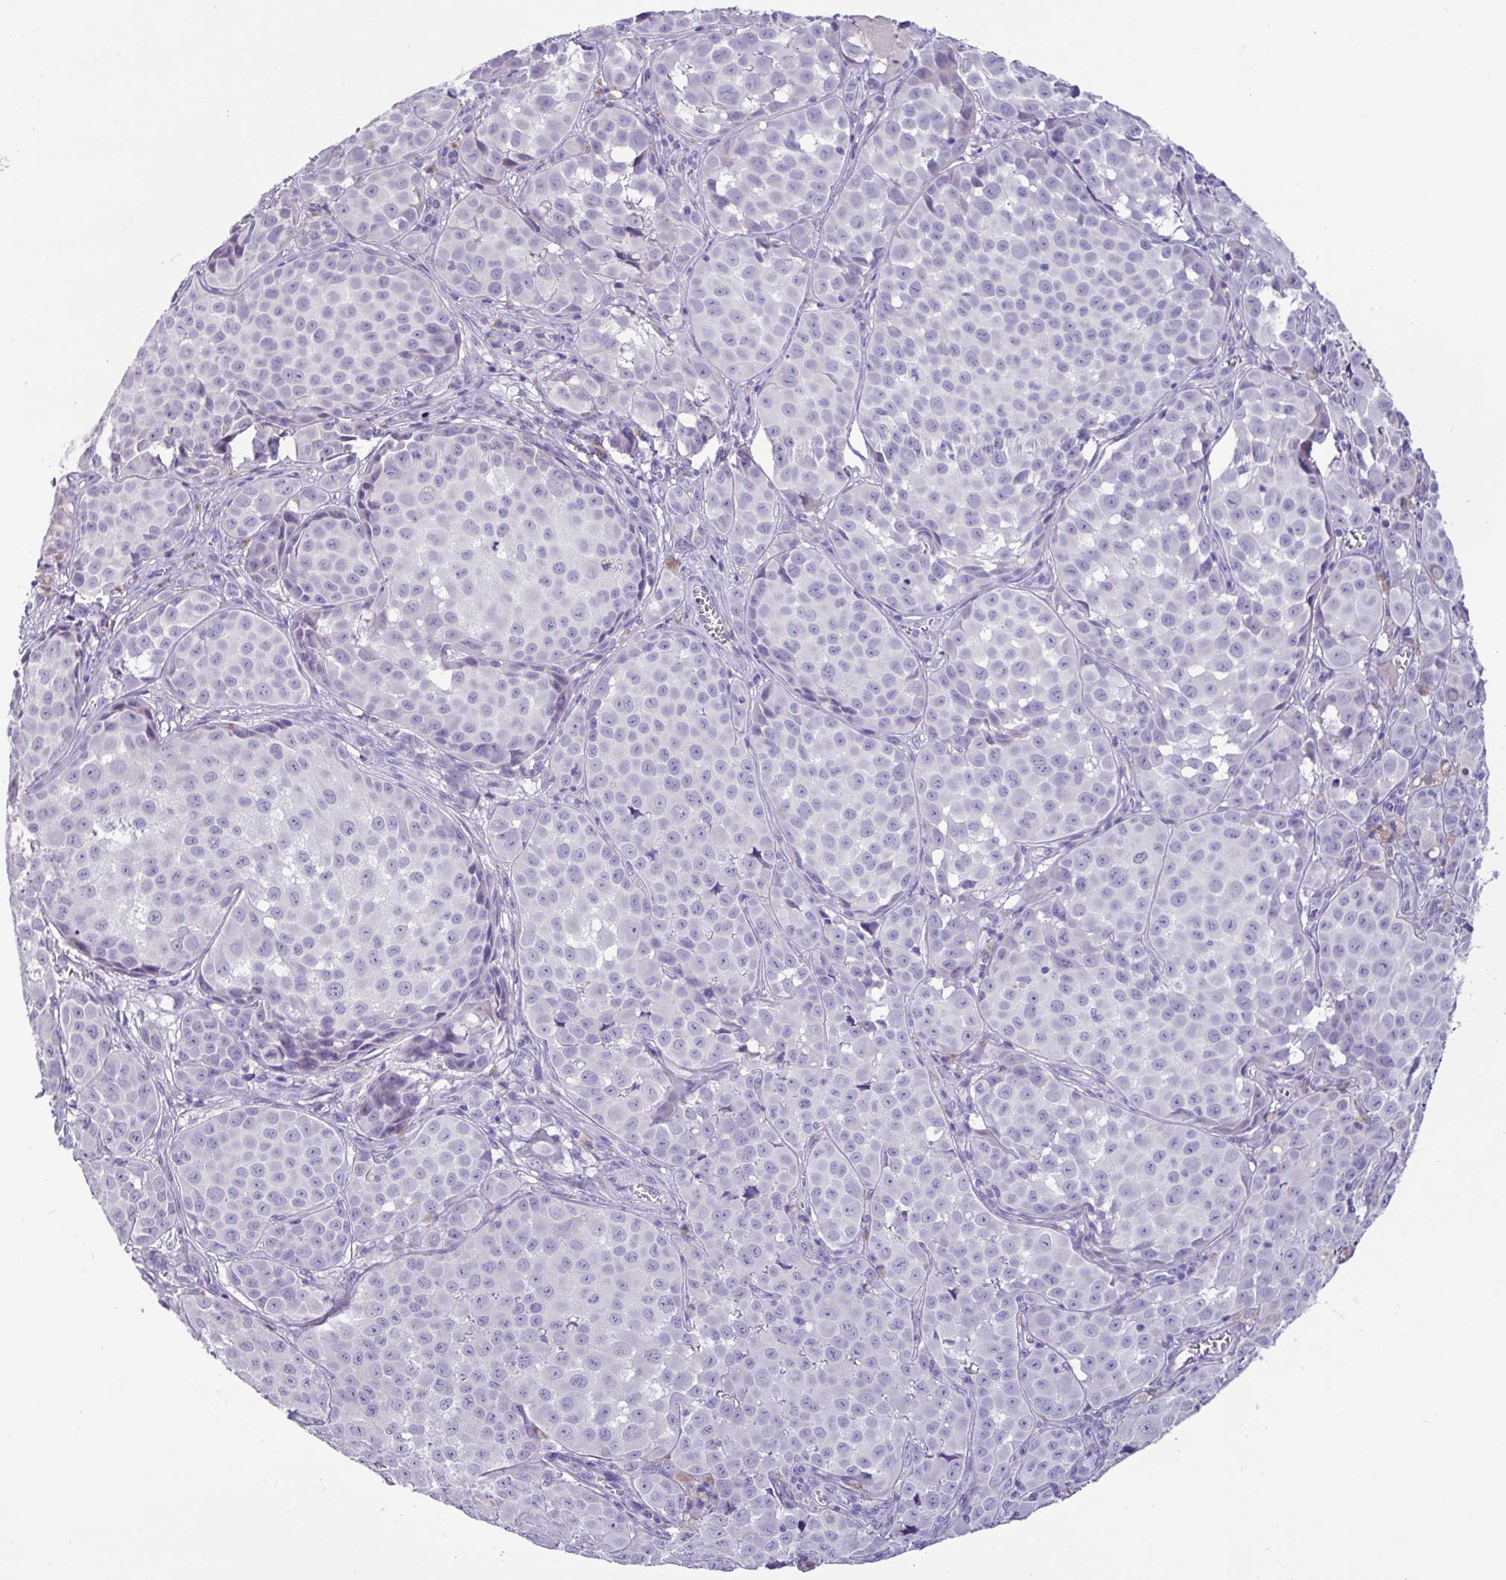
{"staining": {"intensity": "negative", "quantity": "none", "location": "none"}, "tissue": "melanoma", "cell_type": "Tumor cells", "image_type": "cancer", "snomed": [{"axis": "morphology", "description": "Malignant melanoma, NOS"}, {"axis": "topography", "description": "Skin"}], "caption": "This is an IHC image of human malignant melanoma. There is no staining in tumor cells.", "gene": "EPCAM", "patient": {"sex": "male", "age": 64}}